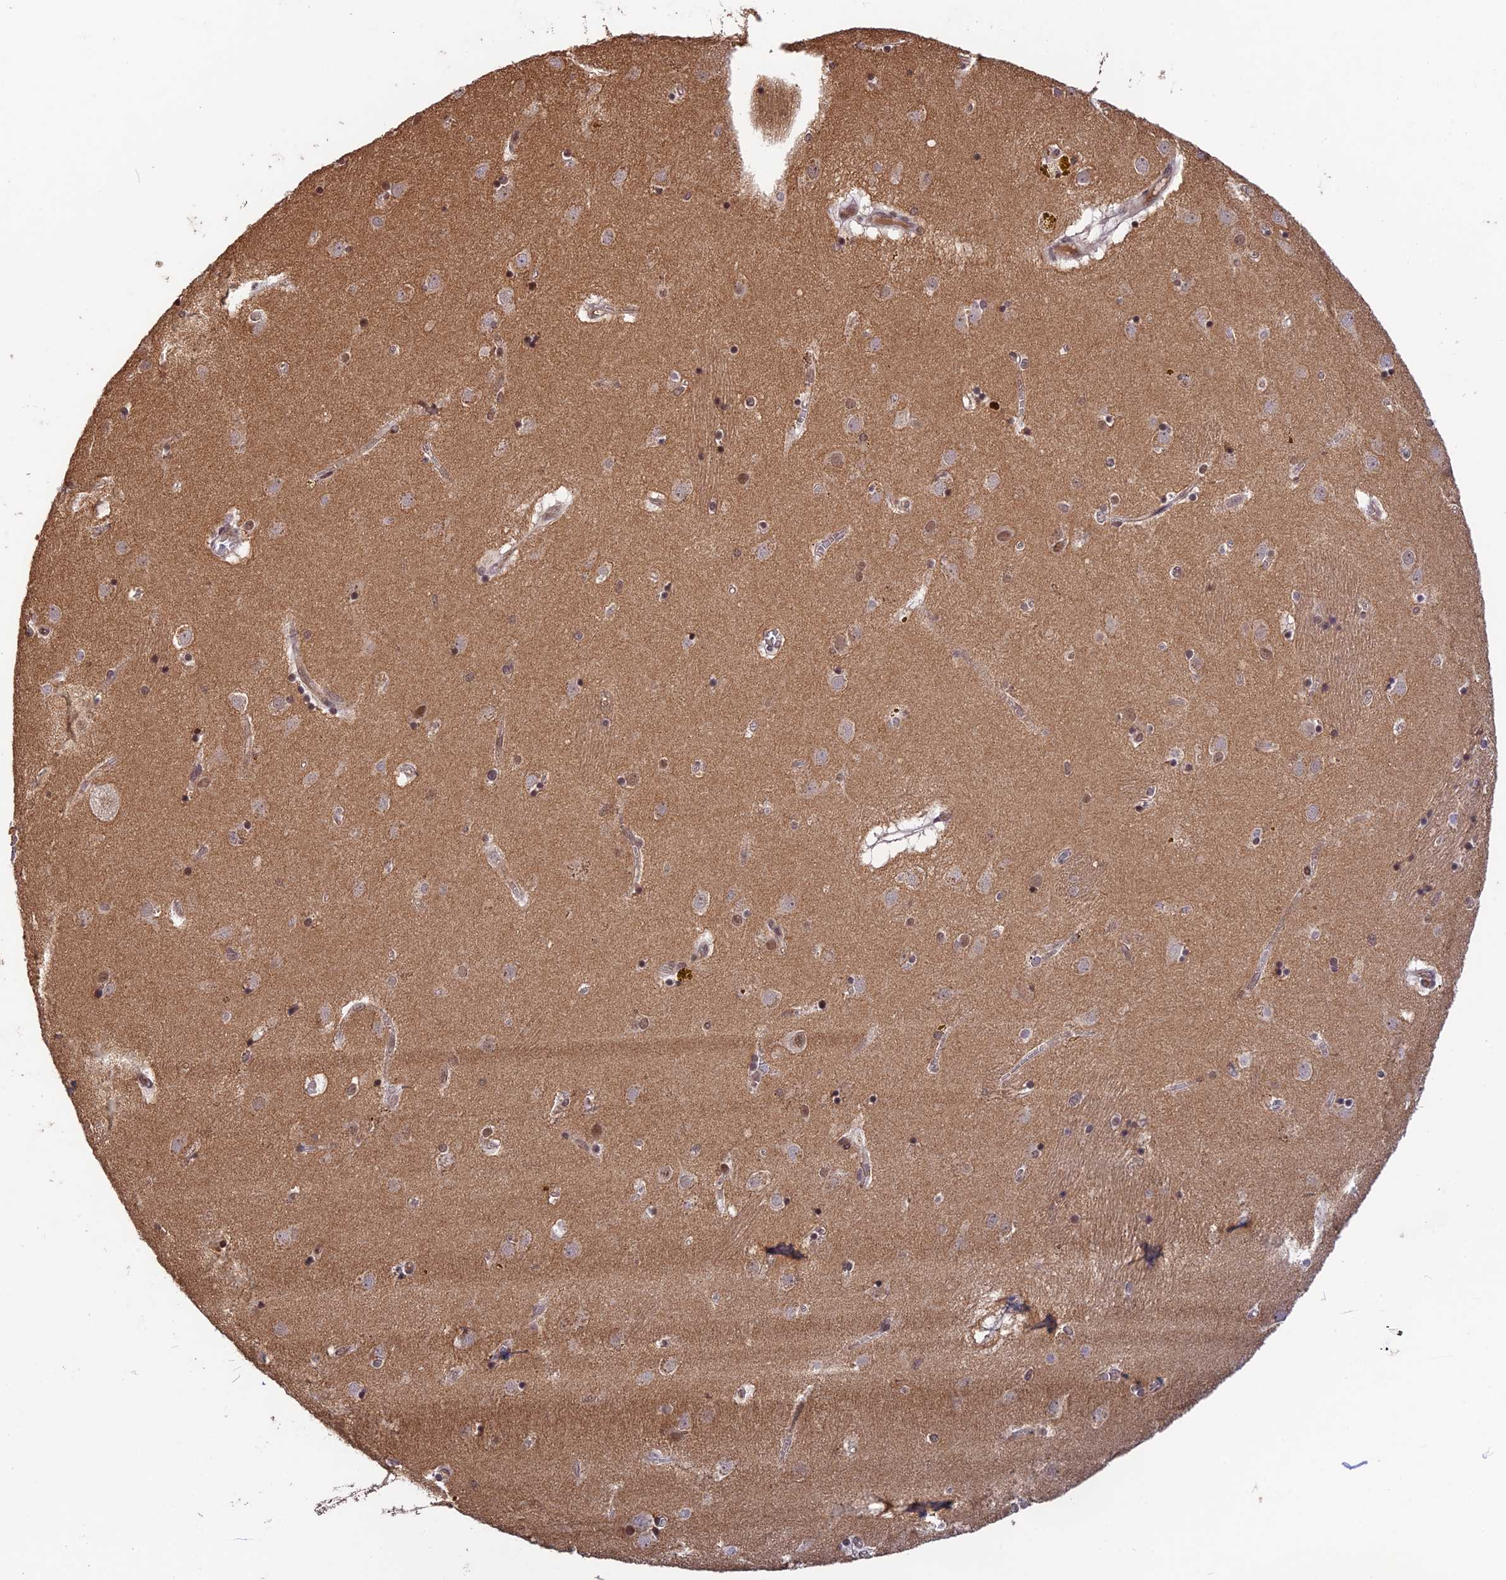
{"staining": {"intensity": "moderate", "quantity": "25%-75%", "location": "nuclear"}, "tissue": "caudate", "cell_type": "Glial cells", "image_type": "normal", "snomed": [{"axis": "morphology", "description": "Normal tissue, NOS"}, {"axis": "topography", "description": "Lateral ventricle wall"}], "caption": "Protein expression analysis of benign human caudate reveals moderate nuclear expression in approximately 25%-75% of glial cells. (IHC, brightfield microscopy, high magnification).", "gene": "ZNF436", "patient": {"sex": "male", "age": 70}}